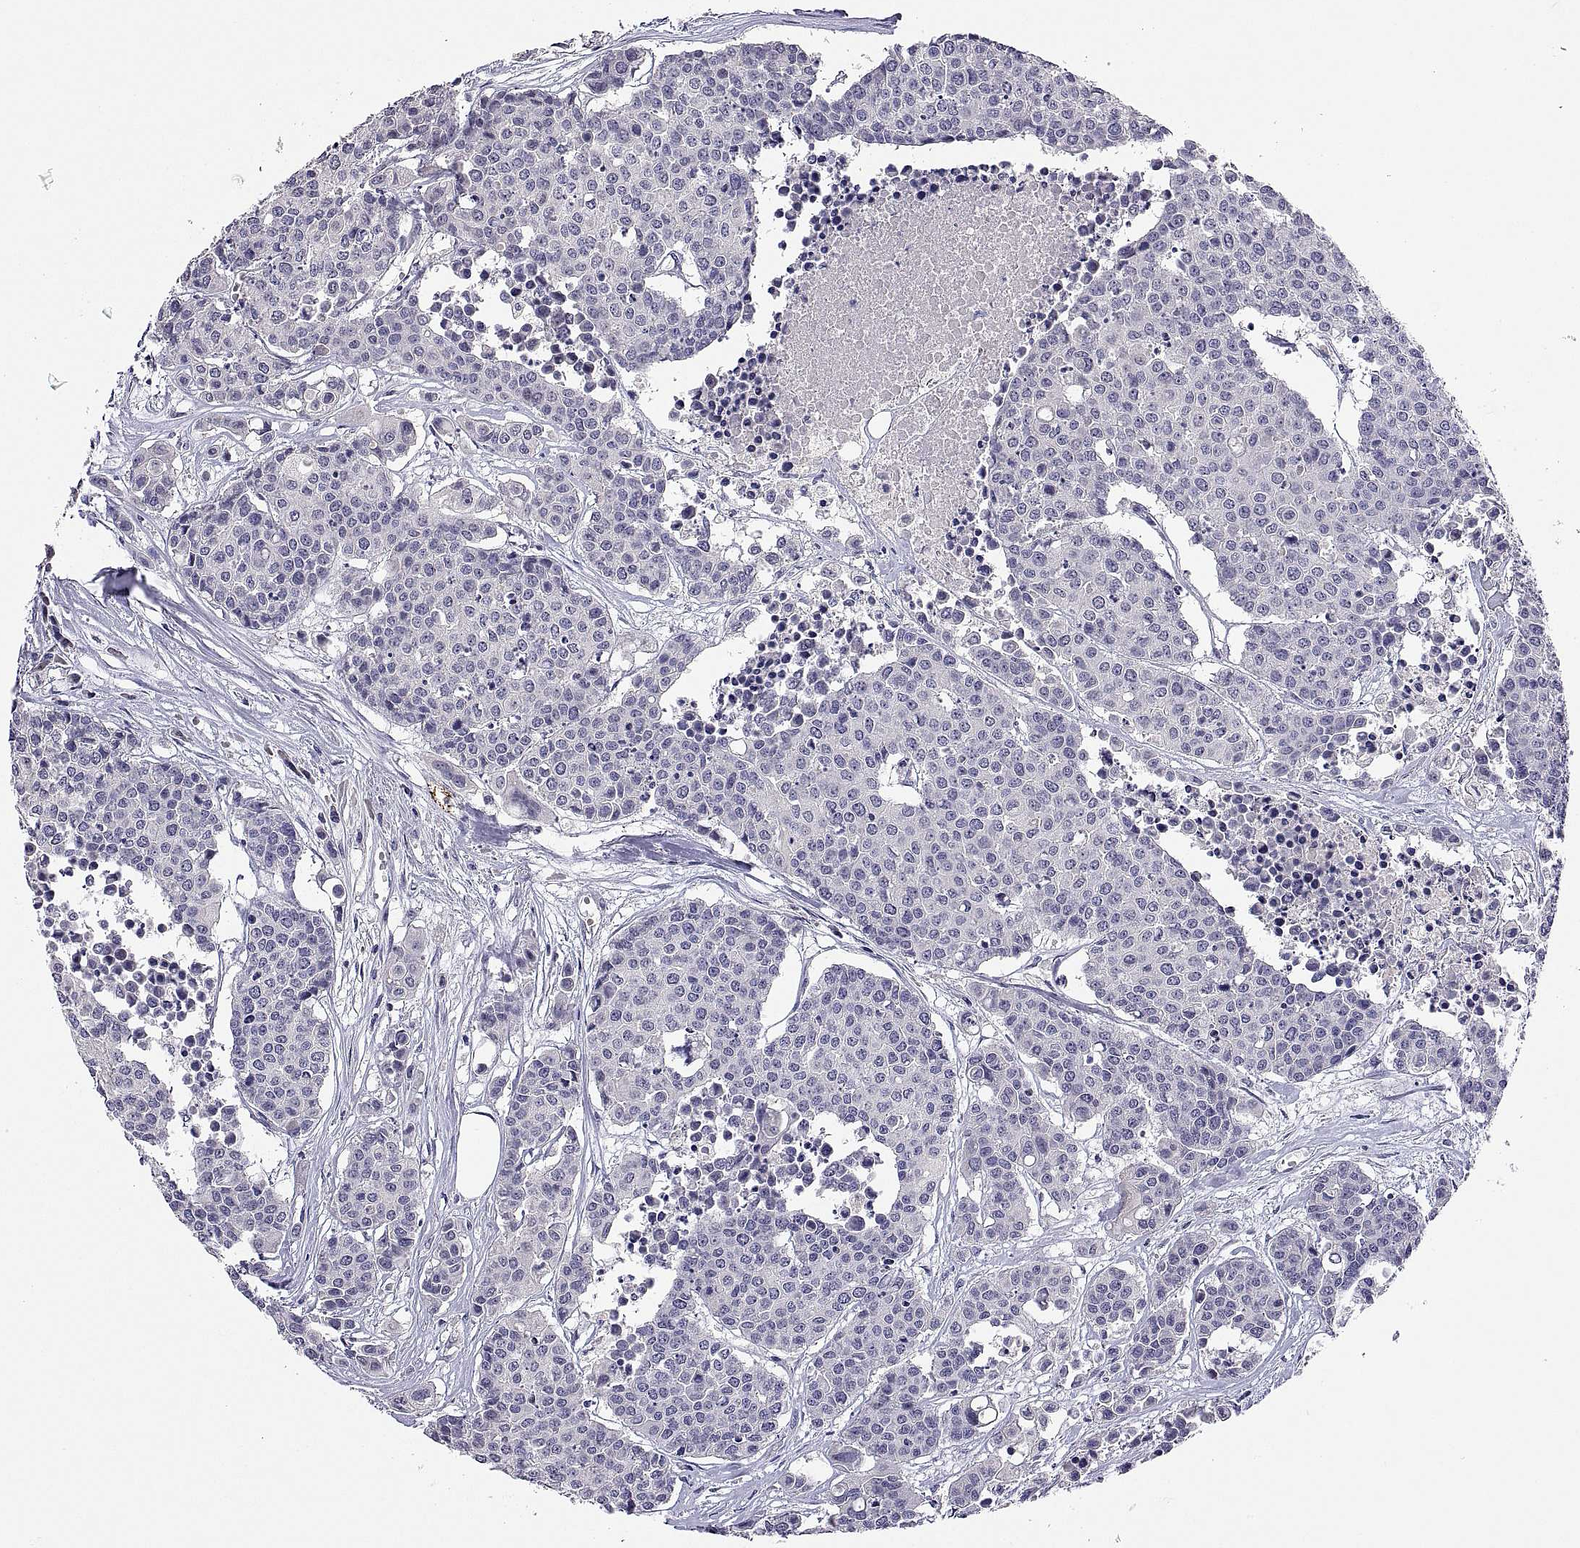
{"staining": {"intensity": "negative", "quantity": "none", "location": "none"}, "tissue": "carcinoid", "cell_type": "Tumor cells", "image_type": "cancer", "snomed": [{"axis": "morphology", "description": "Carcinoid, malignant, NOS"}, {"axis": "topography", "description": "Colon"}], "caption": "IHC of carcinoid reveals no expression in tumor cells.", "gene": "MS4A1", "patient": {"sex": "male", "age": 81}}